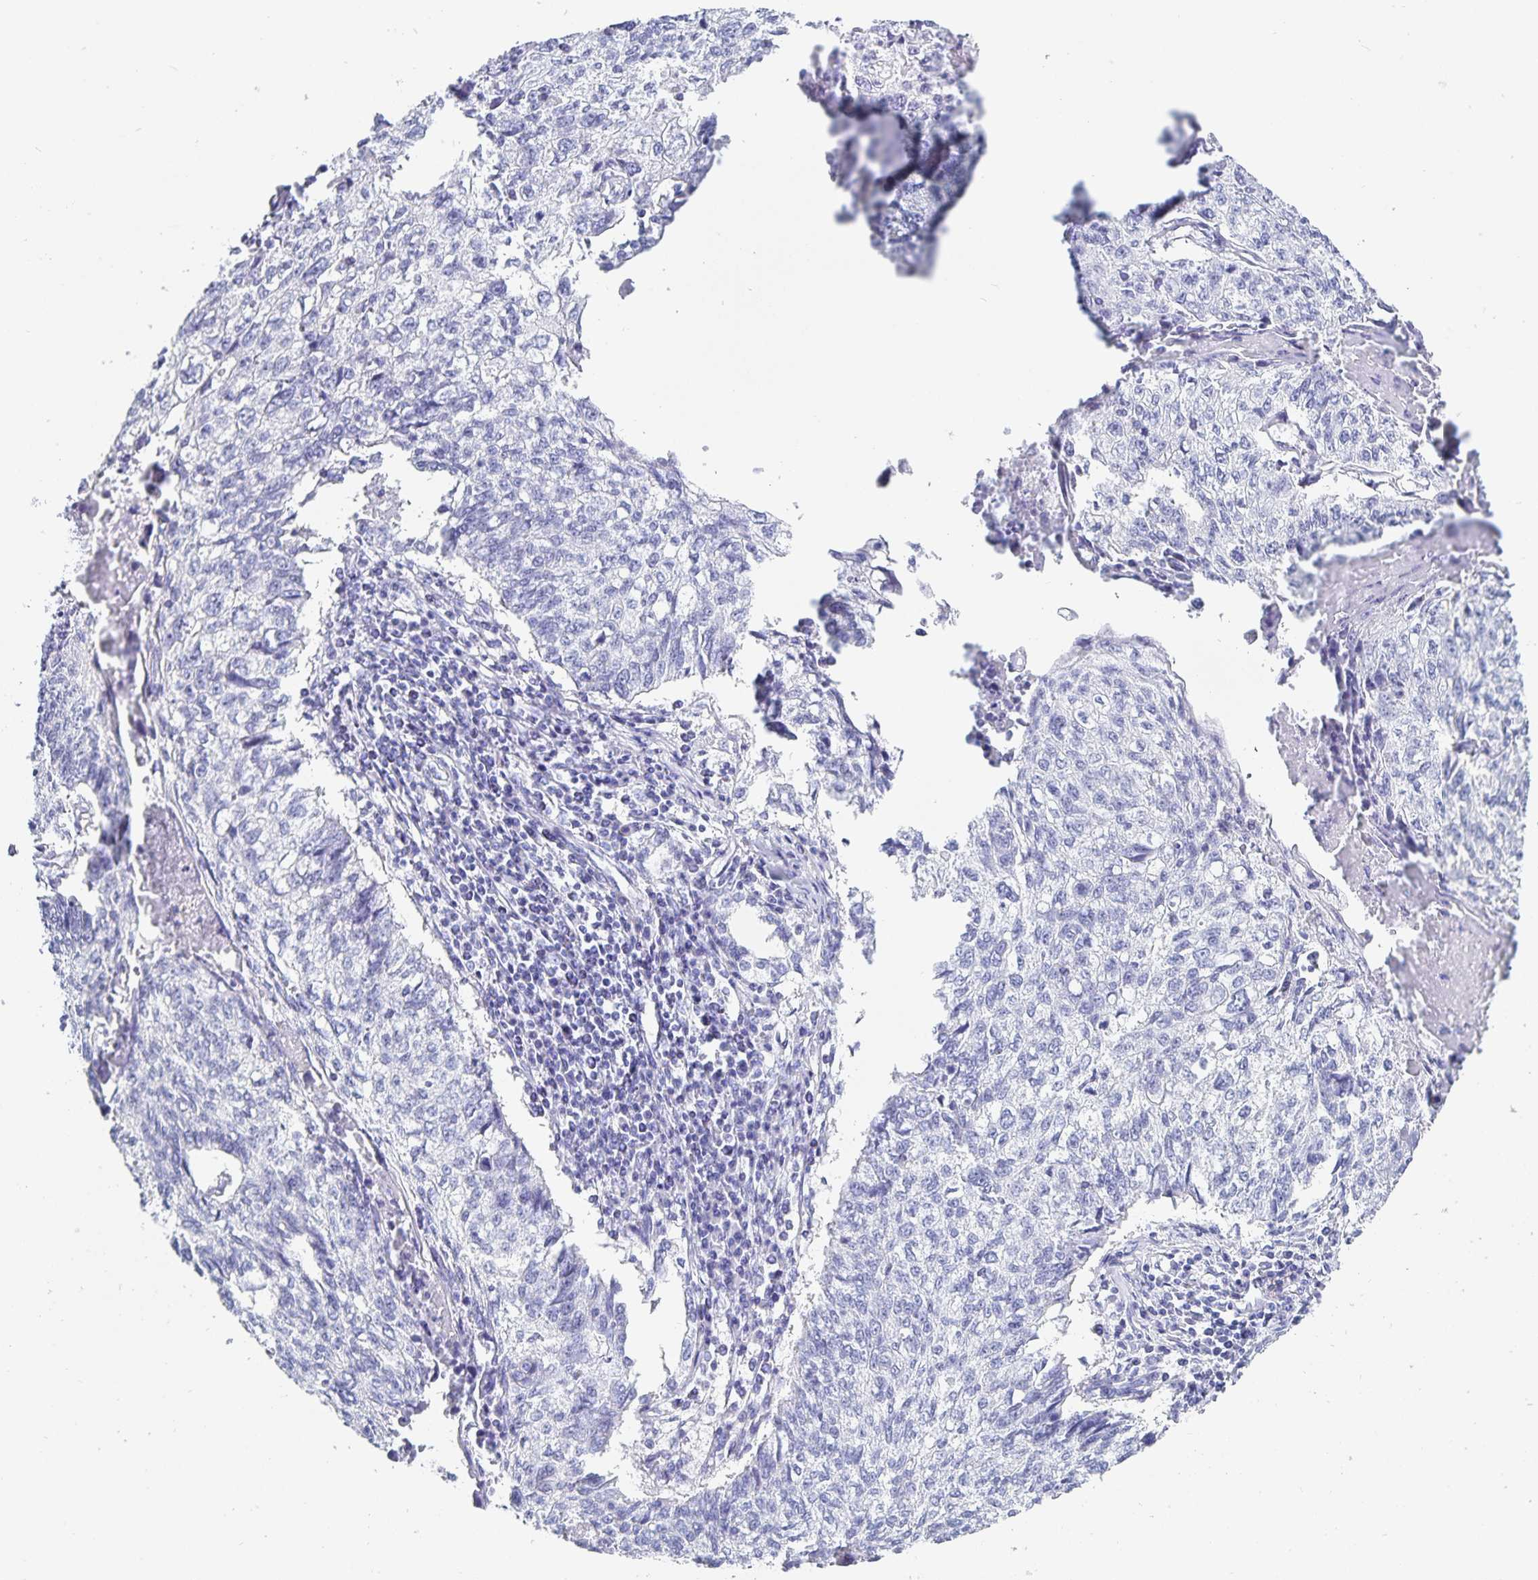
{"staining": {"intensity": "negative", "quantity": "none", "location": "none"}, "tissue": "lung cancer", "cell_type": "Tumor cells", "image_type": "cancer", "snomed": [{"axis": "morphology", "description": "Normal morphology"}, {"axis": "morphology", "description": "Aneuploidy"}, {"axis": "morphology", "description": "Squamous cell carcinoma, NOS"}, {"axis": "topography", "description": "Lymph node"}, {"axis": "topography", "description": "Lung"}], "caption": "Tumor cells are negative for brown protein staining in lung cancer.", "gene": "C19orf73", "patient": {"sex": "female", "age": 76}}